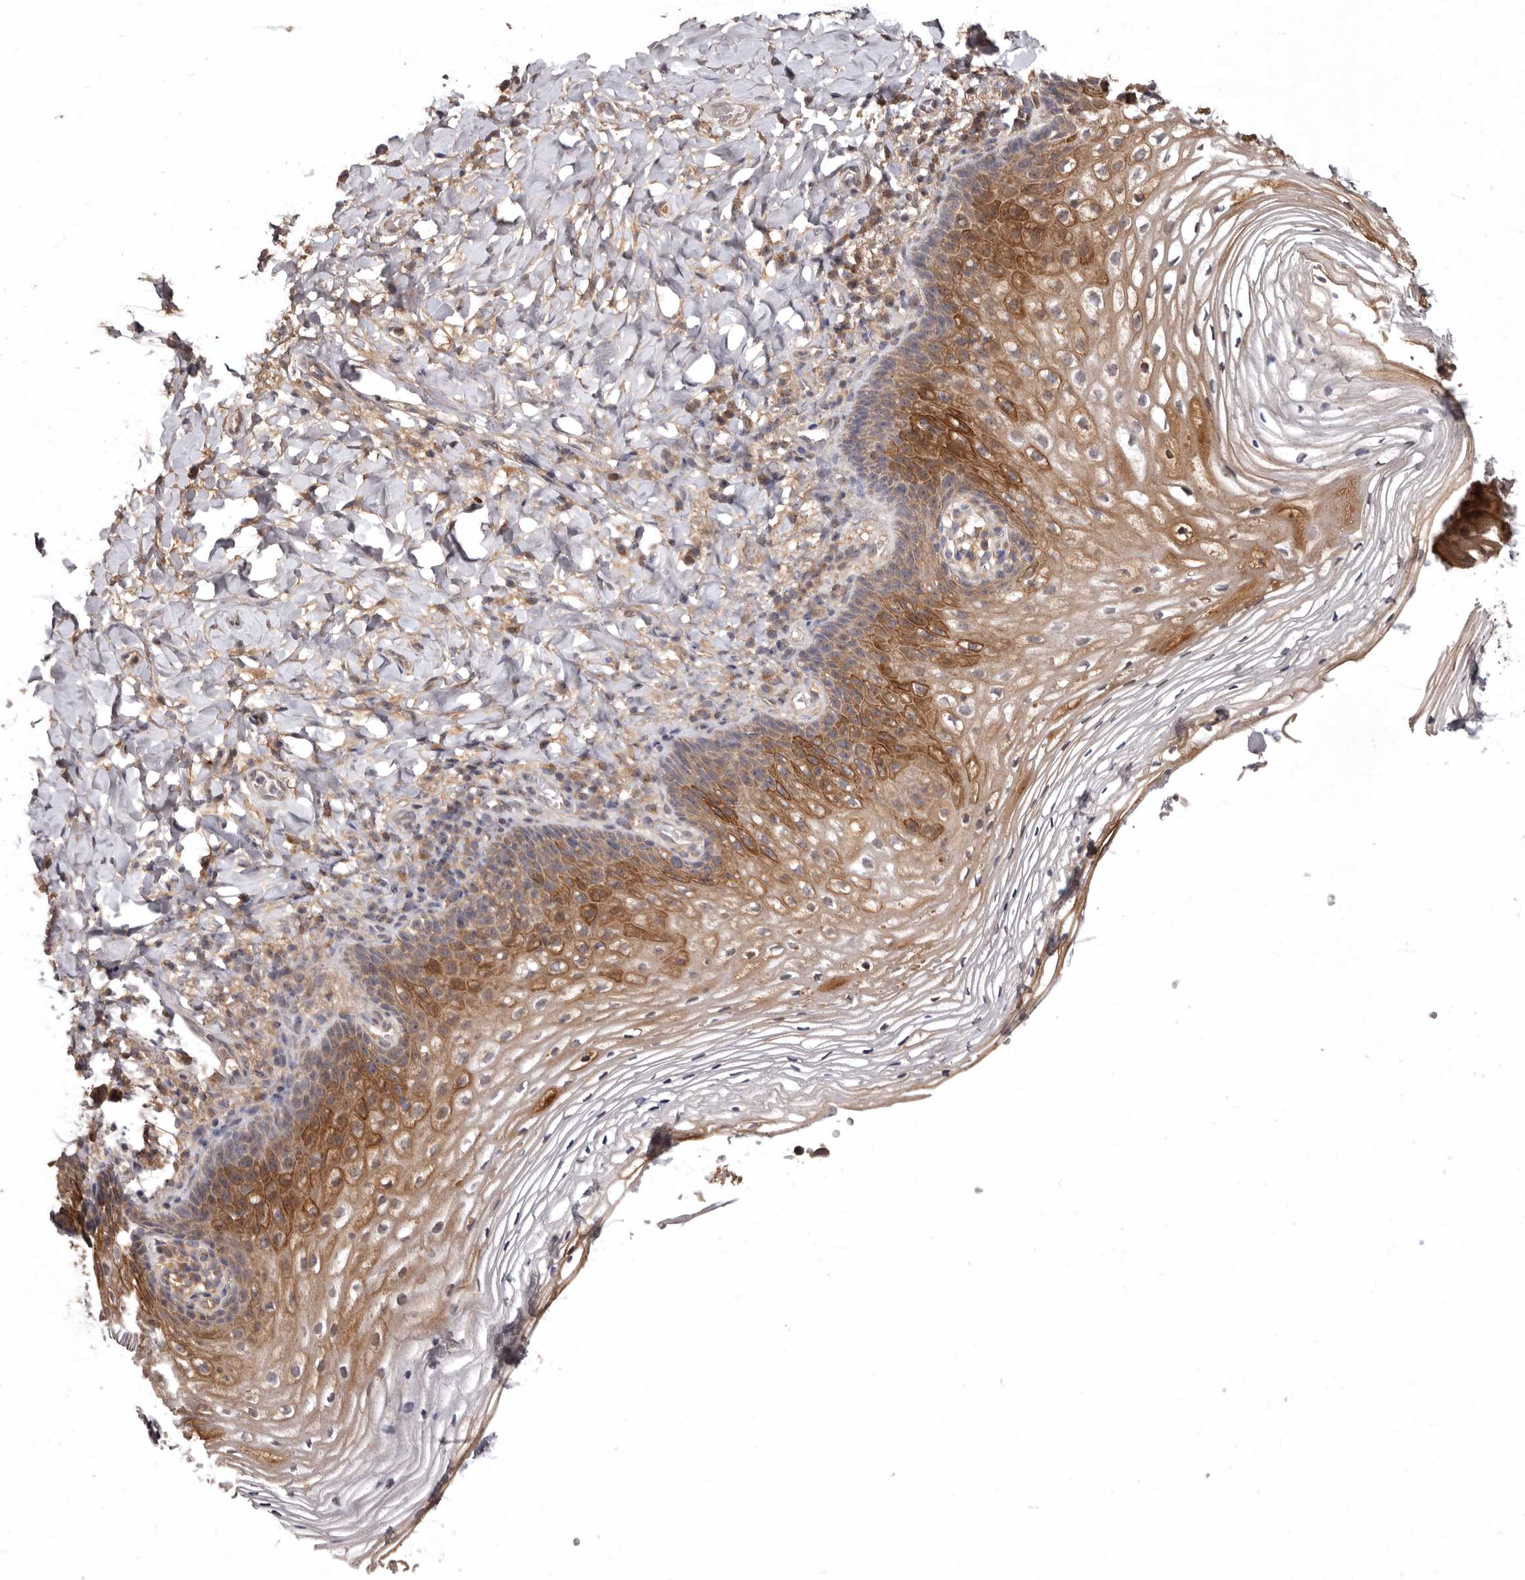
{"staining": {"intensity": "strong", "quantity": "25%-75%", "location": "cytoplasmic/membranous"}, "tissue": "vagina", "cell_type": "Squamous epithelial cells", "image_type": "normal", "snomed": [{"axis": "morphology", "description": "Normal tissue, NOS"}, {"axis": "topography", "description": "Vagina"}], "caption": "Immunohistochemical staining of normal human vagina displays 25%-75% levels of strong cytoplasmic/membranous protein staining in about 25%-75% of squamous epithelial cells. The protein of interest is stained brown, and the nuclei are stained in blue (DAB IHC with brightfield microscopy, high magnification).", "gene": "FLAD1", "patient": {"sex": "female", "age": 60}}